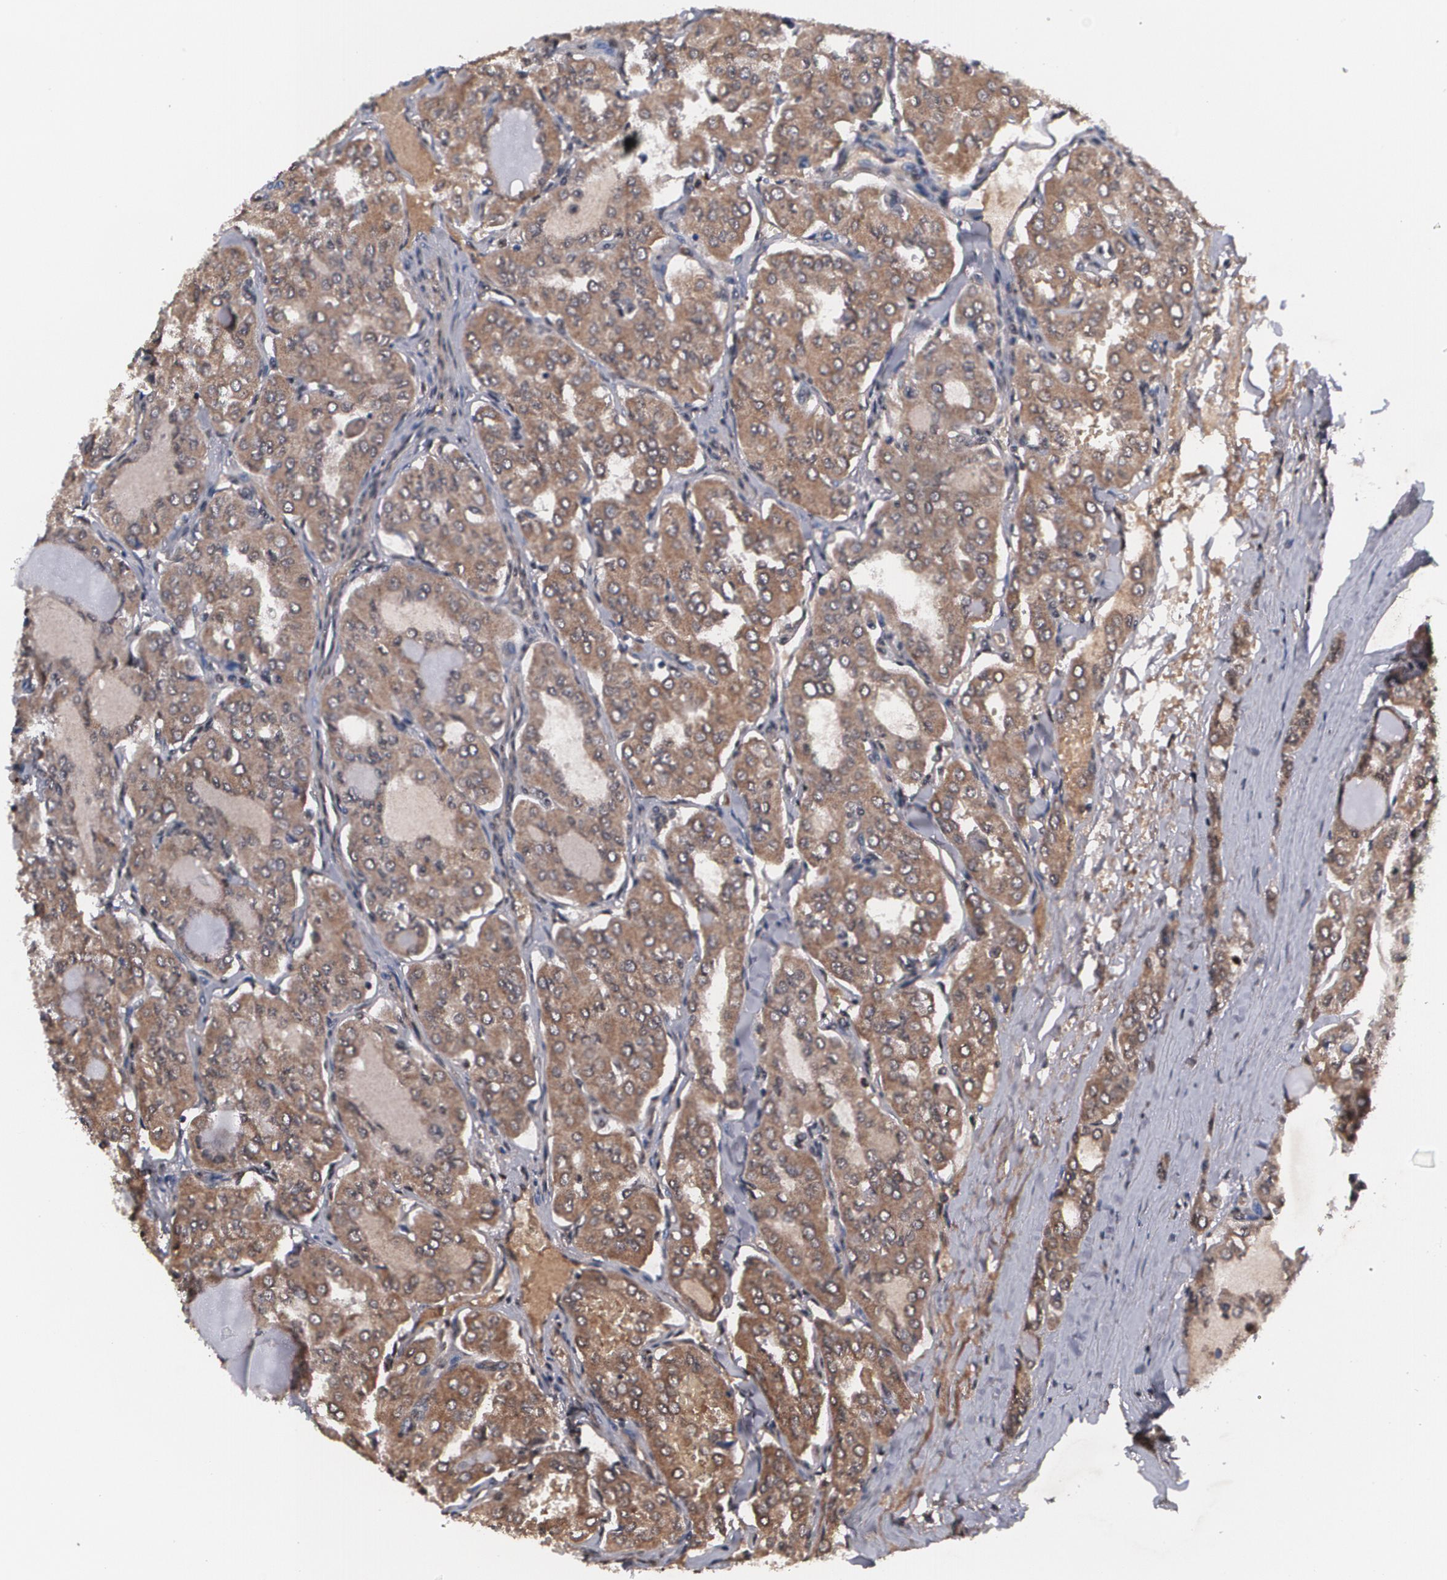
{"staining": {"intensity": "moderate", "quantity": ">75%", "location": "cytoplasmic/membranous"}, "tissue": "thyroid cancer", "cell_type": "Tumor cells", "image_type": "cancer", "snomed": [{"axis": "morphology", "description": "Papillary adenocarcinoma, NOS"}, {"axis": "topography", "description": "Thyroid gland"}], "caption": "Thyroid papillary adenocarcinoma tissue shows moderate cytoplasmic/membranous expression in about >75% of tumor cells", "gene": "MVP", "patient": {"sex": "male", "age": 20}}